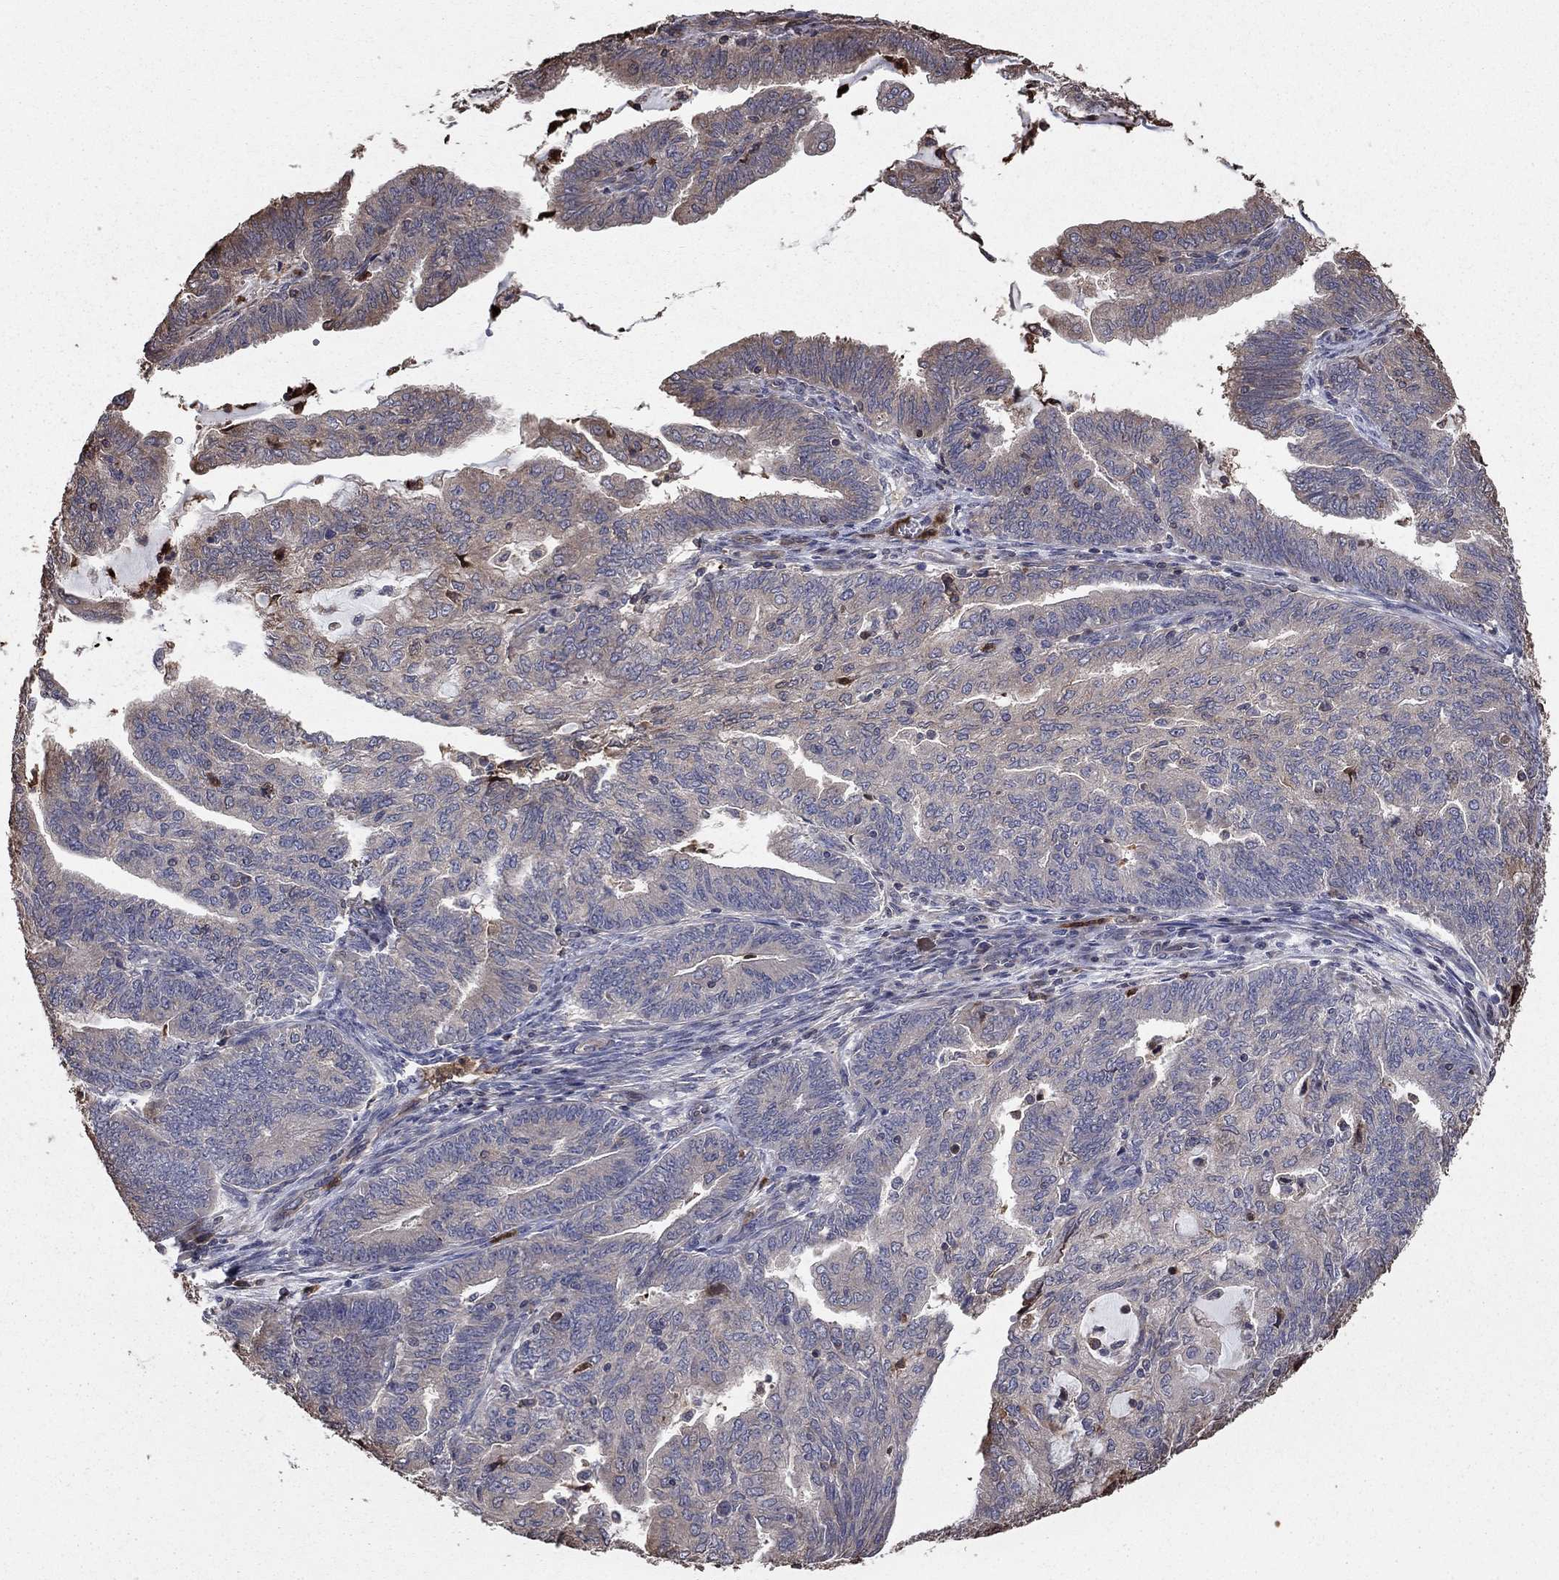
{"staining": {"intensity": "negative", "quantity": "none", "location": "none"}, "tissue": "endometrial cancer", "cell_type": "Tumor cells", "image_type": "cancer", "snomed": [{"axis": "morphology", "description": "Adenocarcinoma, NOS"}, {"axis": "topography", "description": "Endometrium"}], "caption": "Immunohistochemistry histopathology image of human endometrial adenocarcinoma stained for a protein (brown), which shows no positivity in tumor cells.", "gene": "GYG1", "patient": {"sex": "female", "age": 82}}